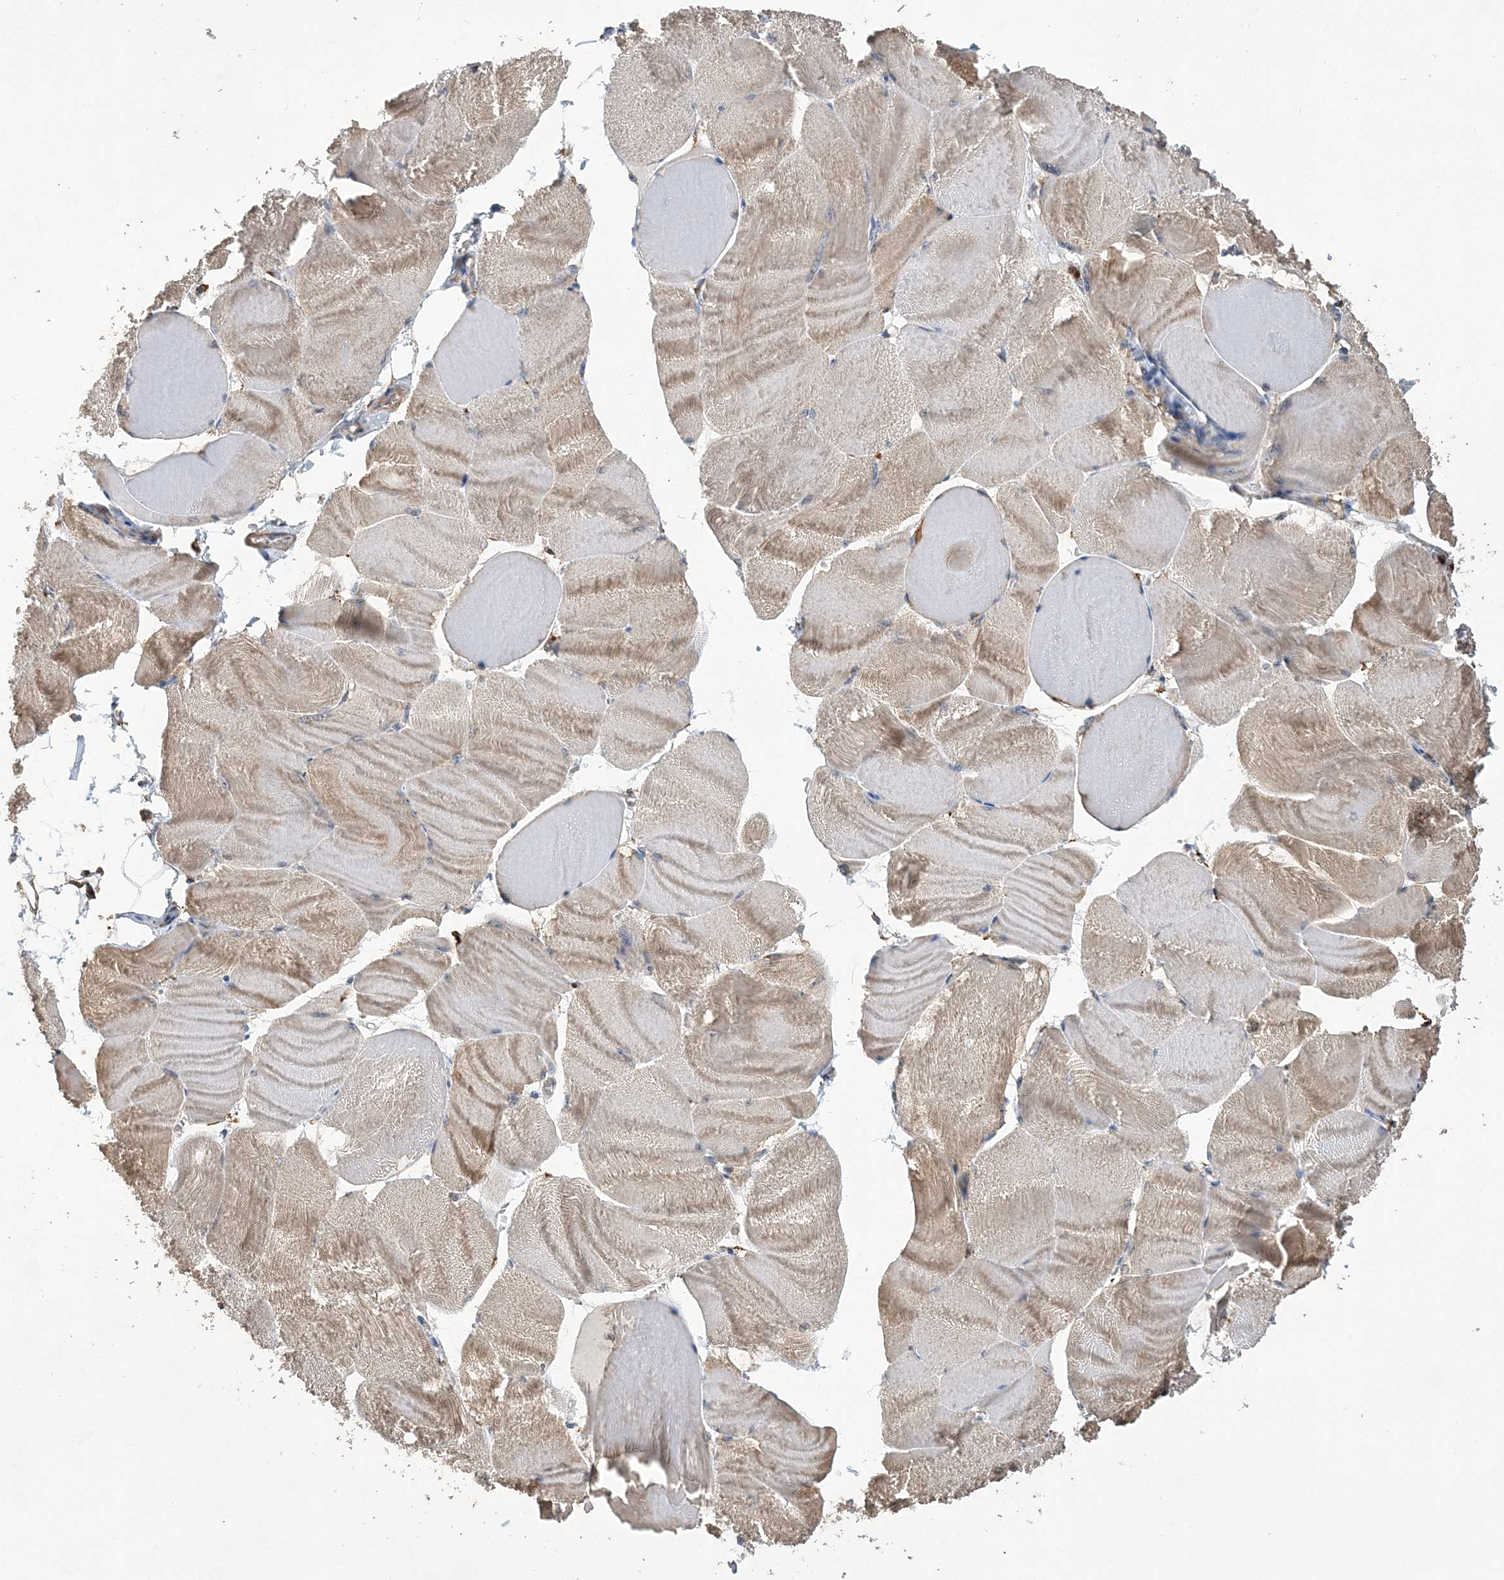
{"staining": {"intensity": "weak", "quantity": ">75%", "location": "cytoplasmic/membranous"}, "tissue": "skeletal muscle", "cell_type": "Myocytes", "image_type": "normal", "snomed": [{"axis": "morphology", "description": "Normal tissue, NOS"}, {"axis": "morphology", "description": "Basal cell carcinoma"}, {"axis": "topography", "description": "Skeletal muscle"}], "caption": "Benign skeletal muscle exhibits weak cytoplasmic/membranous staining in about >75% of myocytes, visualized by immunohistochemistry.", "gene": "WDR12", "patient": {"sex": "female", "age": 64}}